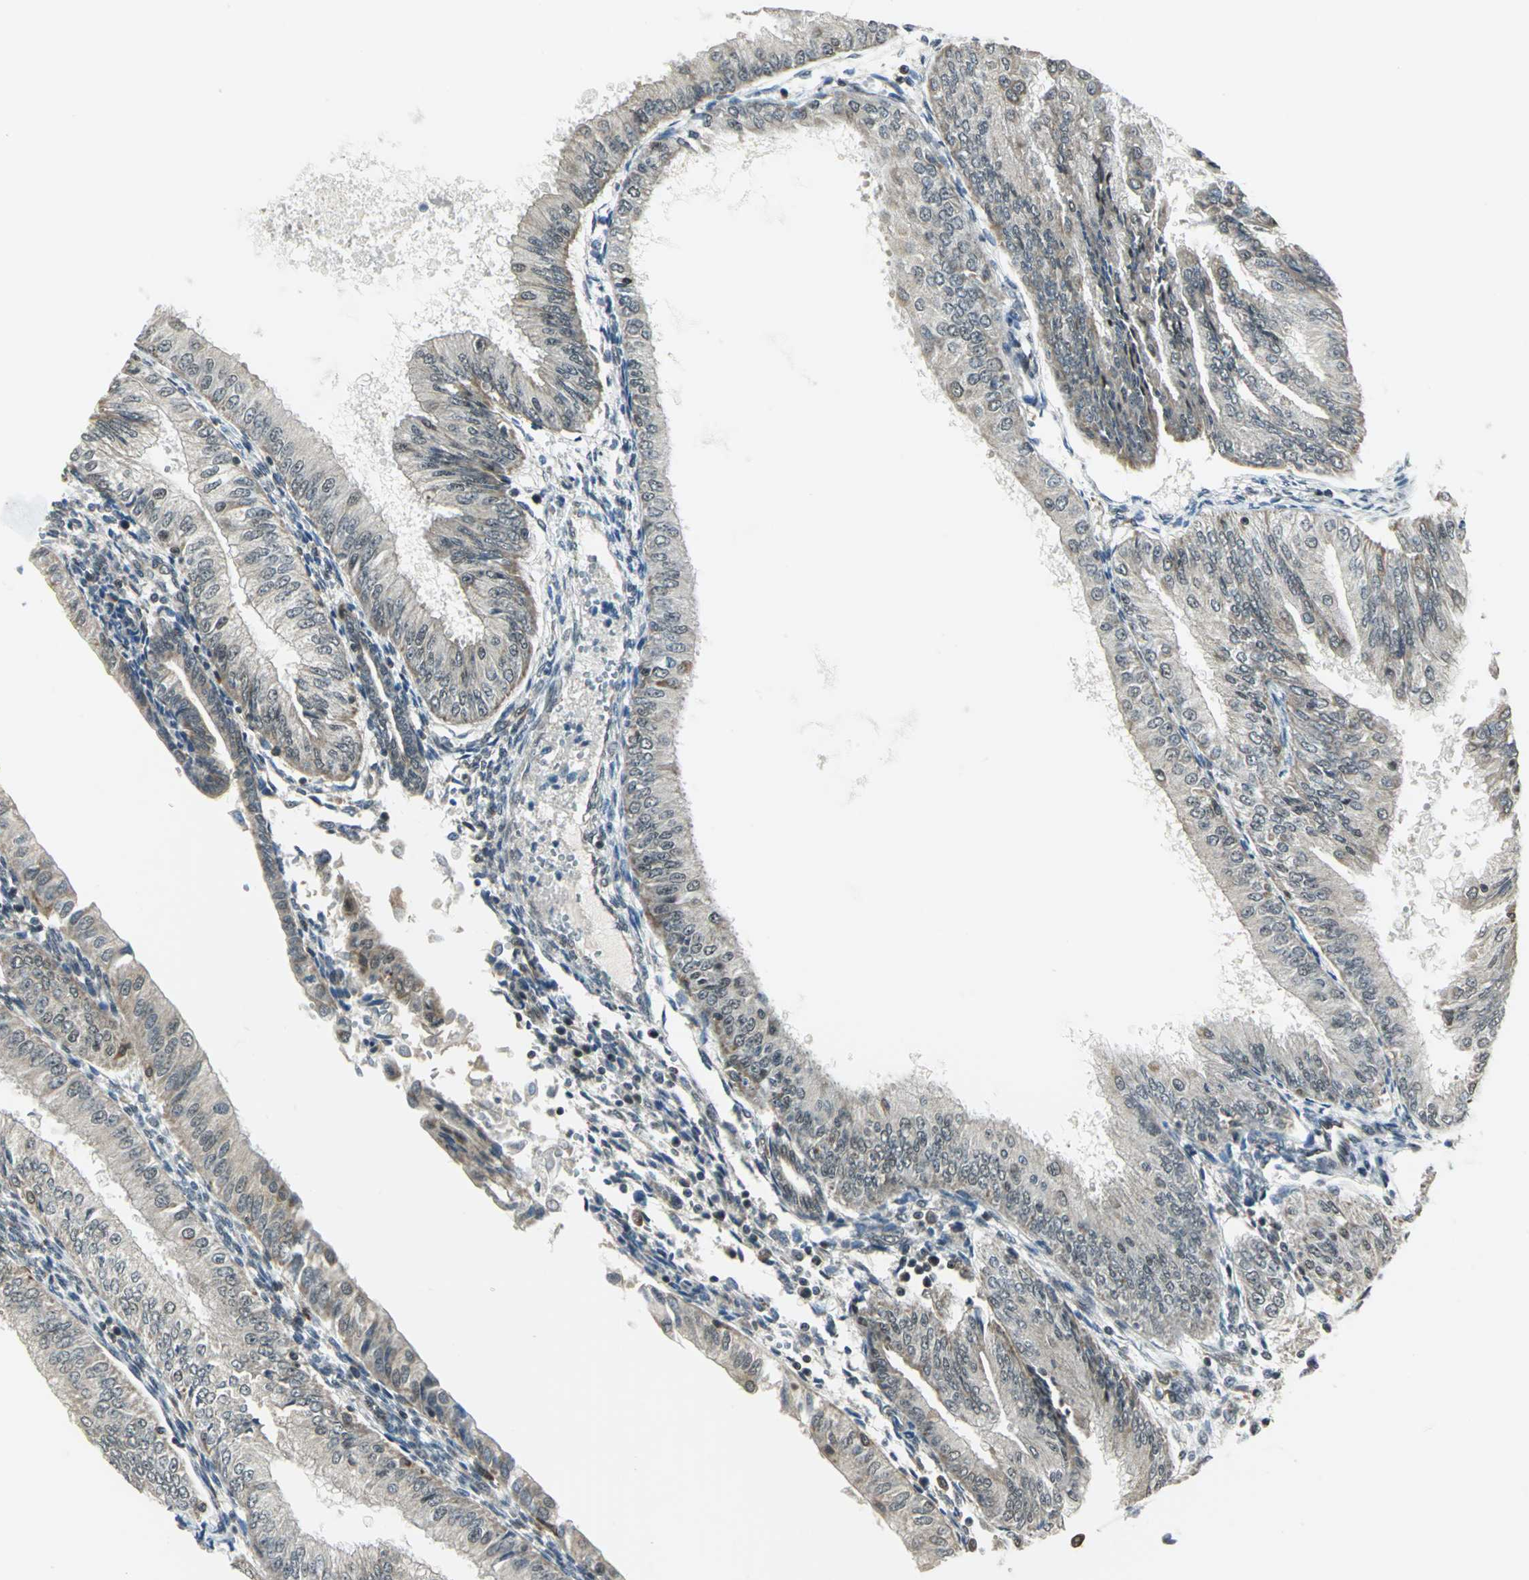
{"staining": {"intensity": "weak", "quantity": ">75%", "location": "cytoplasmic/membranous"}, "tissue": "endometrial cancer", "cell_type": "Tumor cells", "image_type": "cancer", "snomed": [{"axis": "morphology", "description": "Adenocarcinoma, NOS"}, {"axis": "topography", "description": "Endometrium"}], "caption": "Protein expression analysis of adenocarcinoma (endometrial) reveals weak cytoplasmic/membranous staining in about >75% of tumor cells.", "gene": "PLAGL2", "patient": {"sex": "female", "age": 53}}